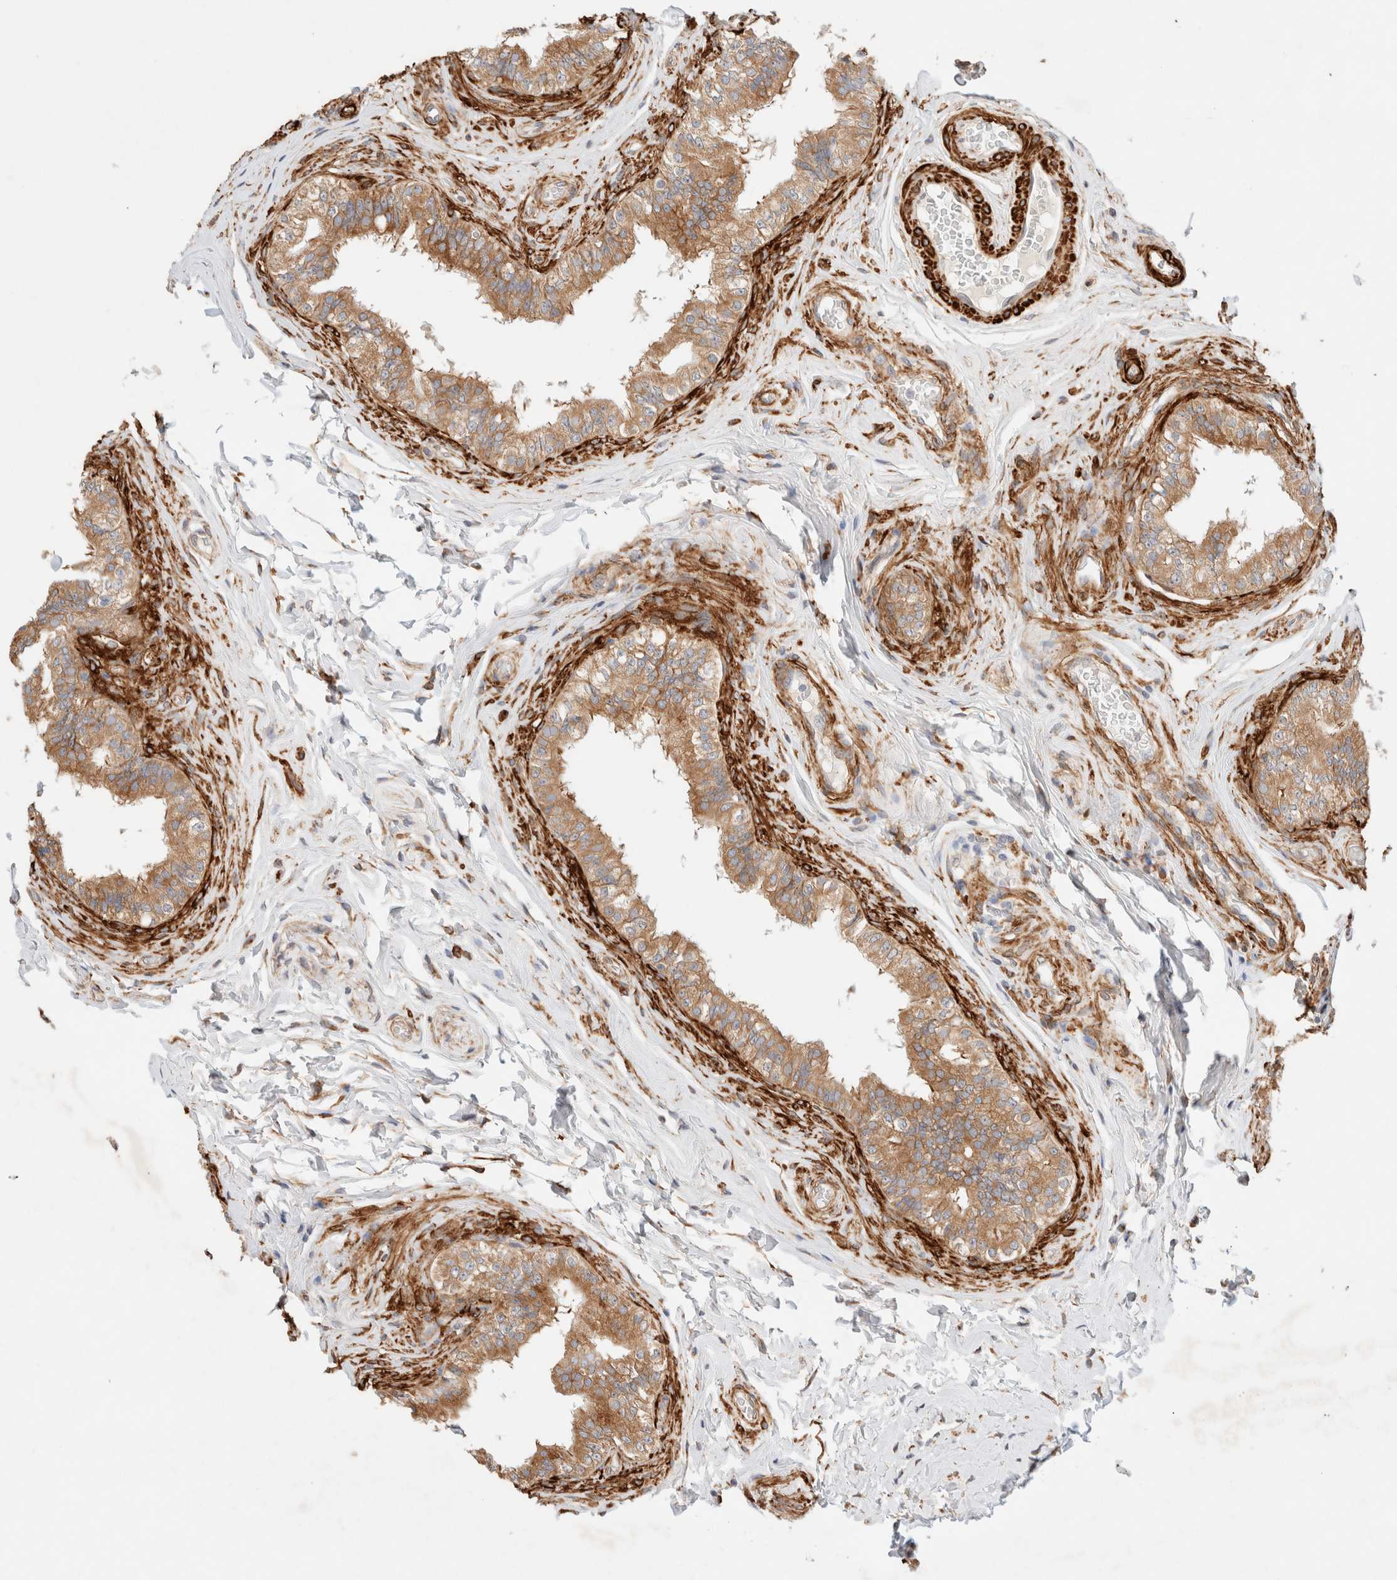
{"staining": {"intensity": "moderate", "quantity": ">75%", "location": "cytoplasmic/membranous"}, "tissue": "epididymis", "cell_type": "Glandular cells", "image_type": "normal", "snomed": [{"axis": "morphology", "description": "Normal tissue, NOS"}, {"axis": "topography", "description": "Testis"}, {"axis": "topography", "description": "Epididymis"}], "caption": "Immunohistochemical staining of benign epididymis shows medium levels of moderate cytoplasmic/membranous expression in approximately >75% of glandular cells. (Brightfield microscopy of DAB IHC at high magnification).", "gene": "RRP15", "patient": {"sex": "male", "age": 36}}